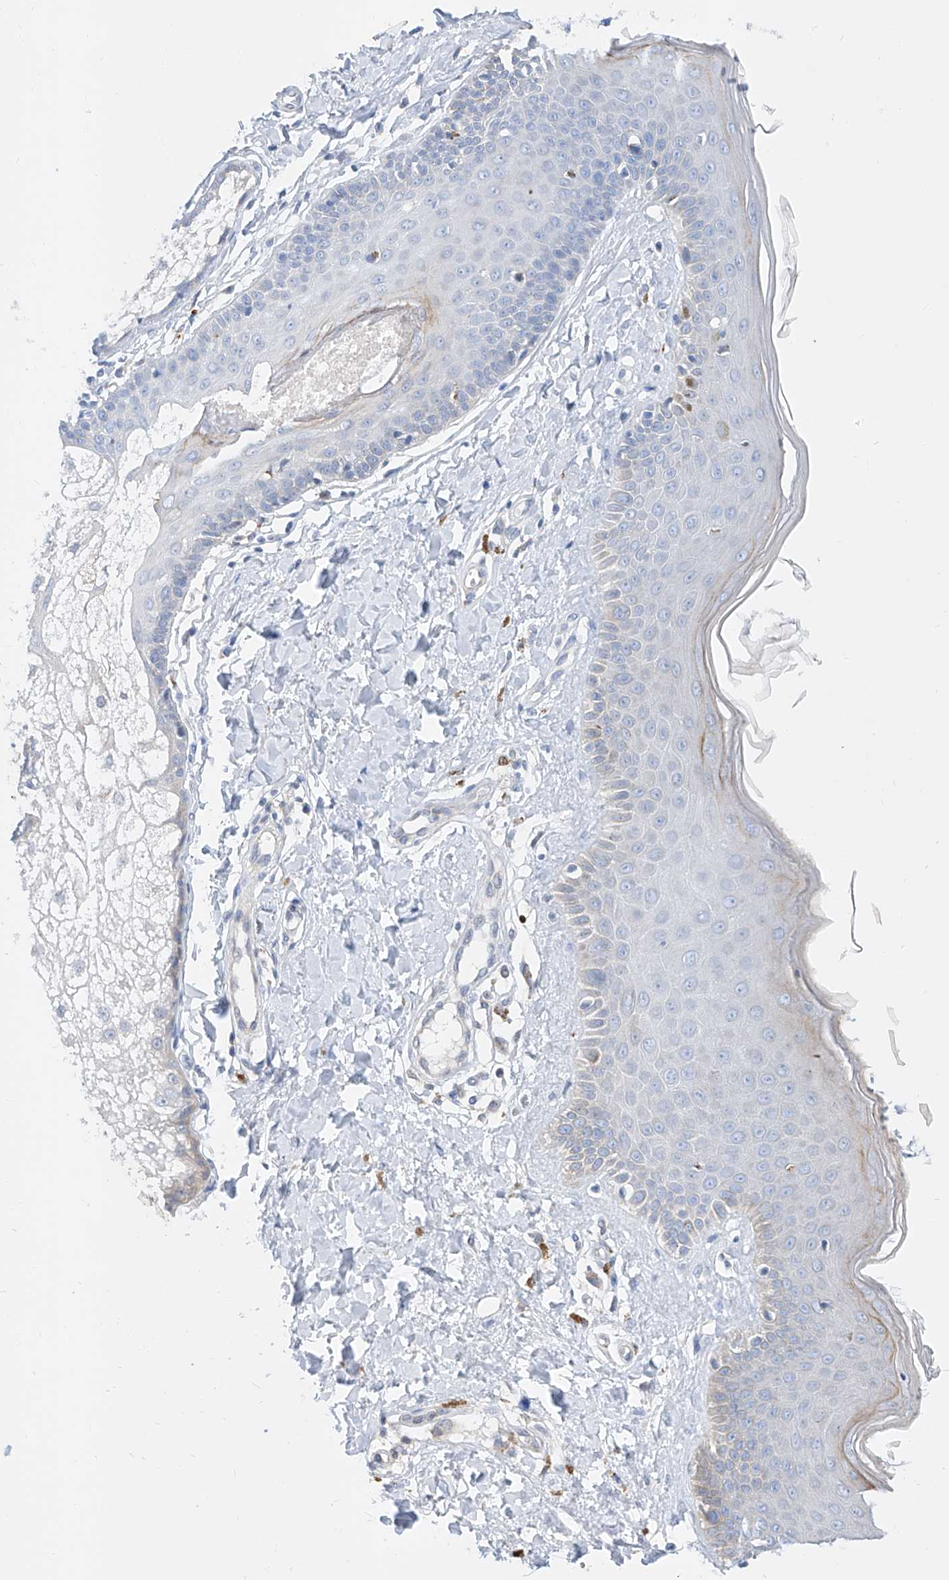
{"staining": {"intensity": "negative", "quantity": "none", "location": "none"}, "tissue": "skin", "cell_type": "Fibroblasts", "image_type": "normal", "snomed": [{"axis": "morphology", "description": "Normal tissue, NOS"}, {"axis": "topography", "description": "Skin"}], "caption": "High power microscopy histopathology image of an immunohistochemistry image of benign skin, revealing no significant positivity in fibroblasts. The staining was performed using DAB (3,3'-diaminobenzidine) to visualize the protein expression in brown, while the nuclei were stained in blue with hematoxylin (Magnification: 20x).", "gene": "DIRAS3", "patient": {"sex": "male", "age": 52}}